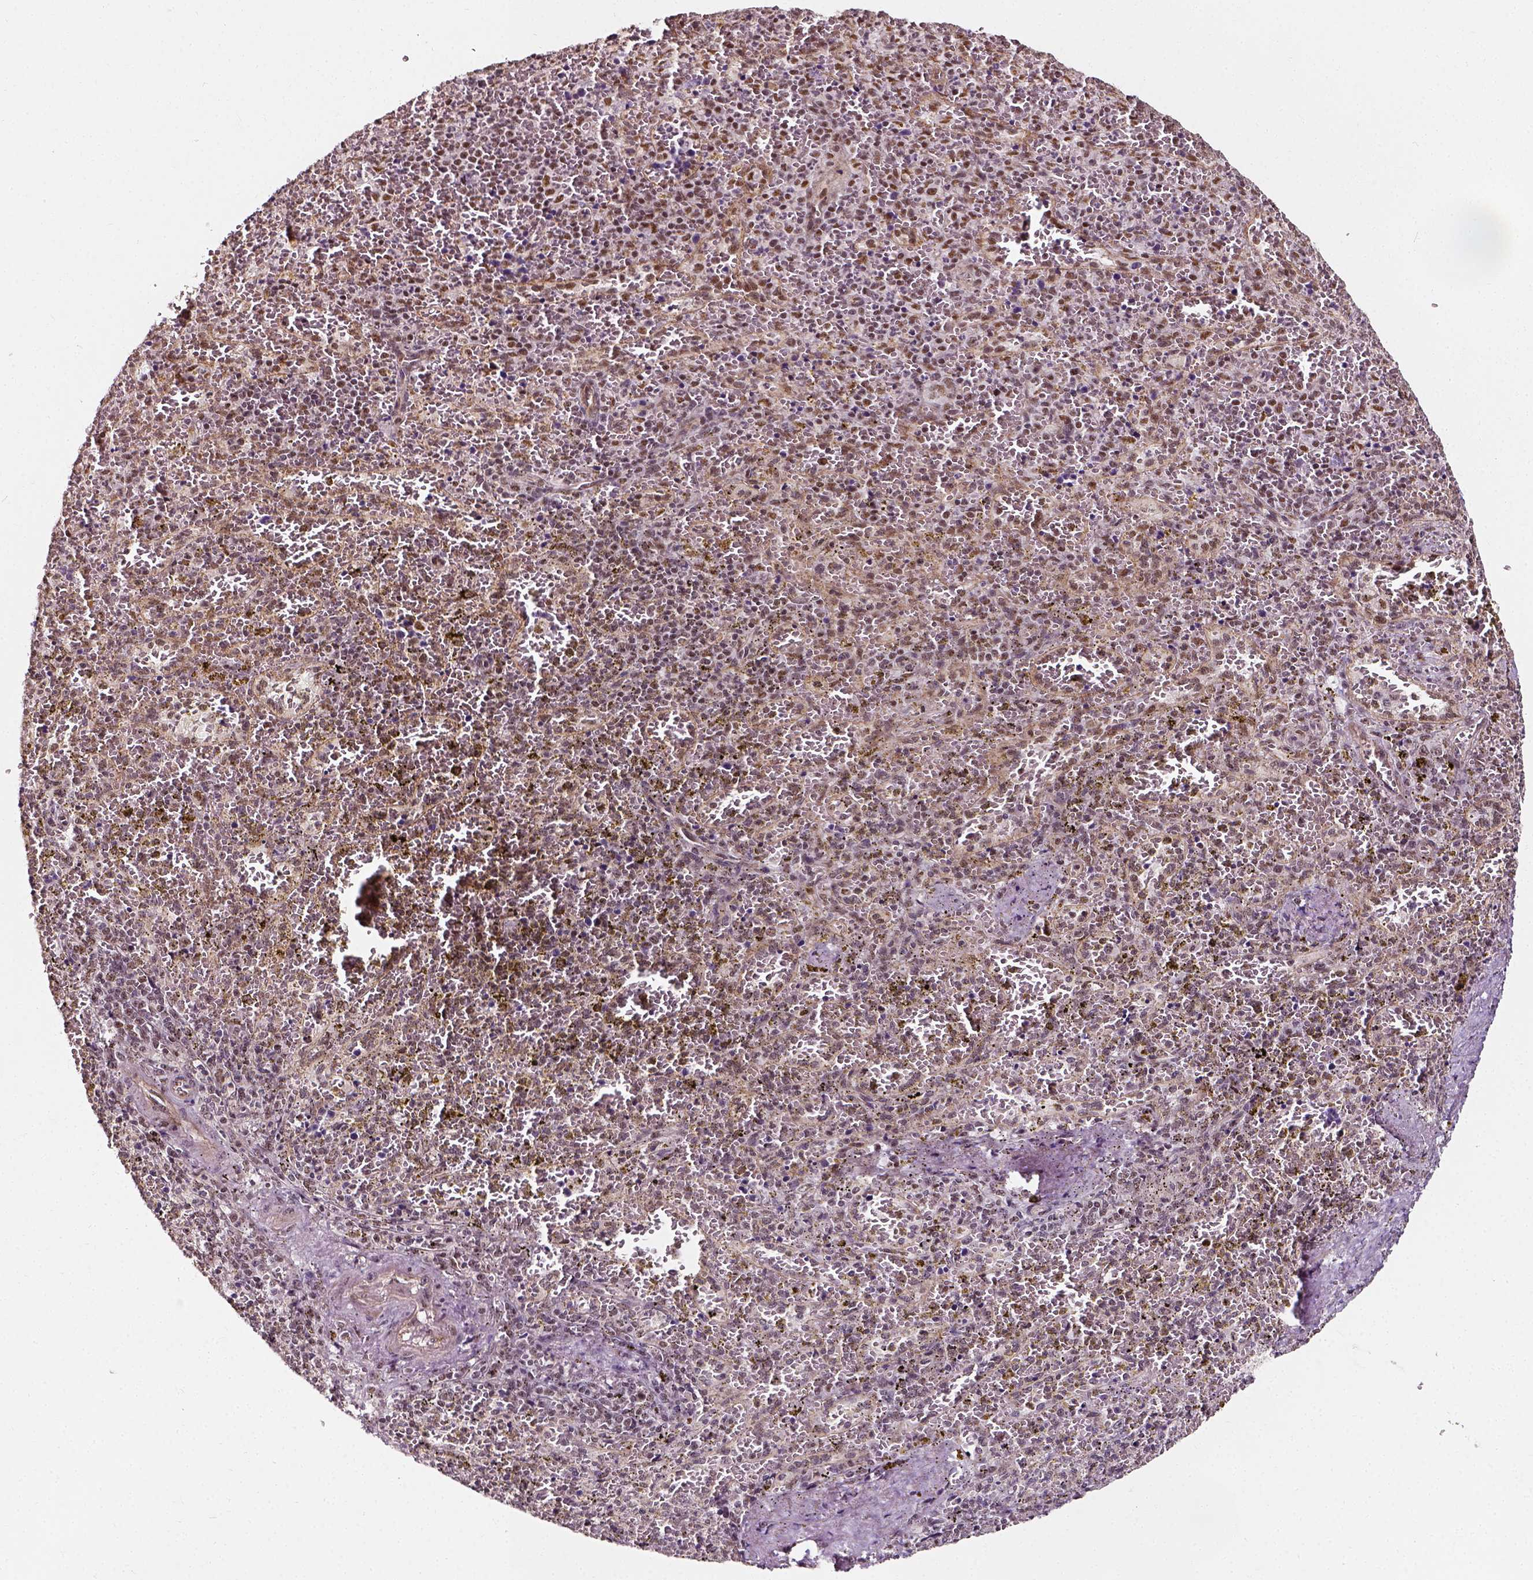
{"staining": {"intensity": "moderate", "quantity": "25%-75%", "location": "nuclear"}, "tissue": "spleen", "cell_type": "Cells in red pulp", "image_type": "normal", "snomed": [{"axis": "morphology", "description": "Normal tissue, NOS"}, {"axis": "topography", "description": "Spleen"}], "caption": "Spleen stained with DAB (3,3'-diaminobenzidine) immunohistochemistry (IHC) displays medium levels of moderate nuclear positivity in approximately 25%-75% of cells in red pulp.", "gene": "NACC1", "patient": {"sex": "female", "age": 50}}